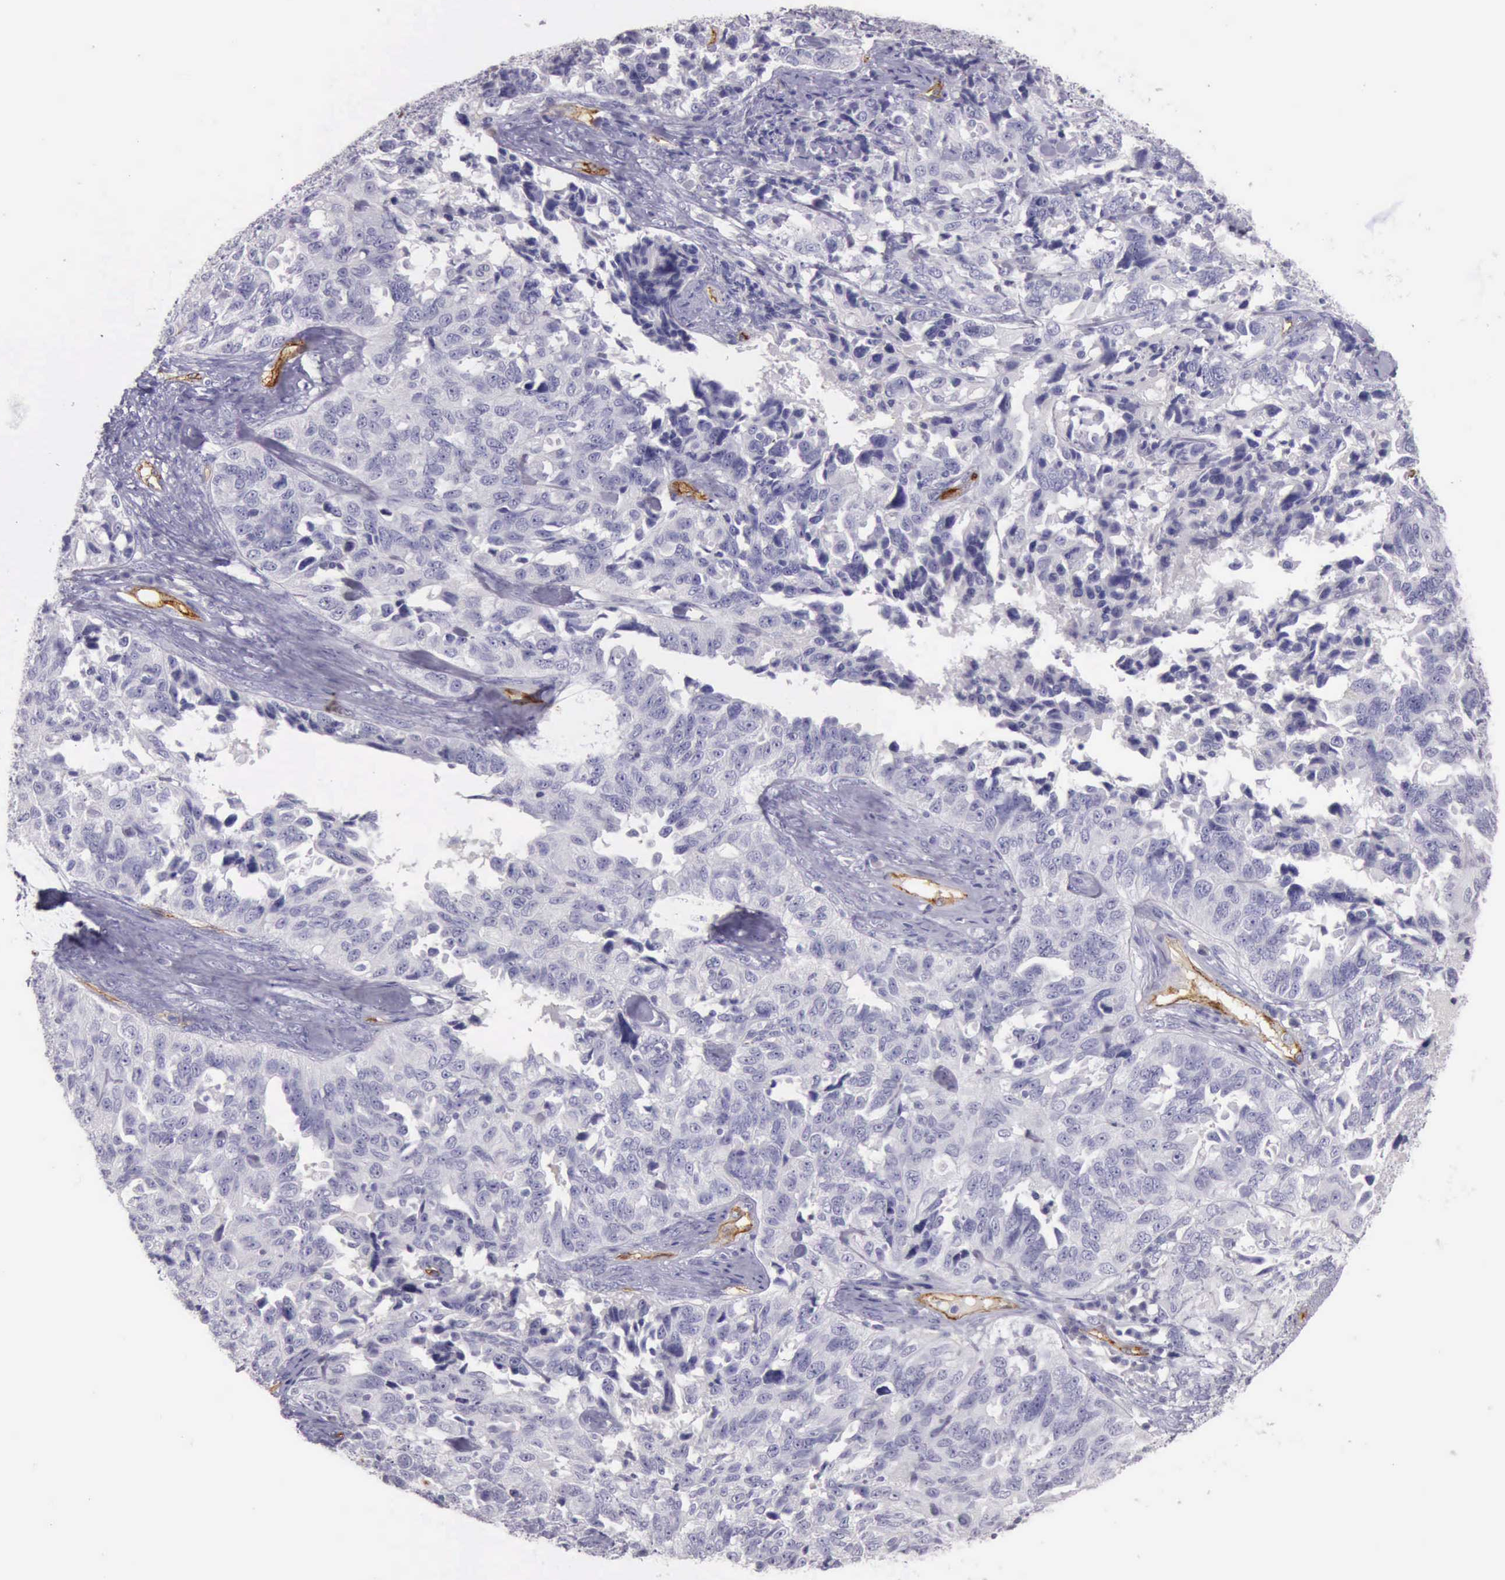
{"staining": {"intensity": "negative", "quantity": "none", "location": "none"}, "tissue": "ovarian cancer", "cell_type": "Tumor cells", "image_type": "cancer", "snomed": [{"axis": "morphology", "description": "Cystadenocarcinoma, serous, NOS"}, {"axis": "topography", "description": "Ovary"}], "caption": "IHC photomicrograph of ovarian cancer stained for a protein (brown), which shows no staining in tumor cells.", "gene": "TCEANC", "patient": {"sex": "female", "age": 82}}